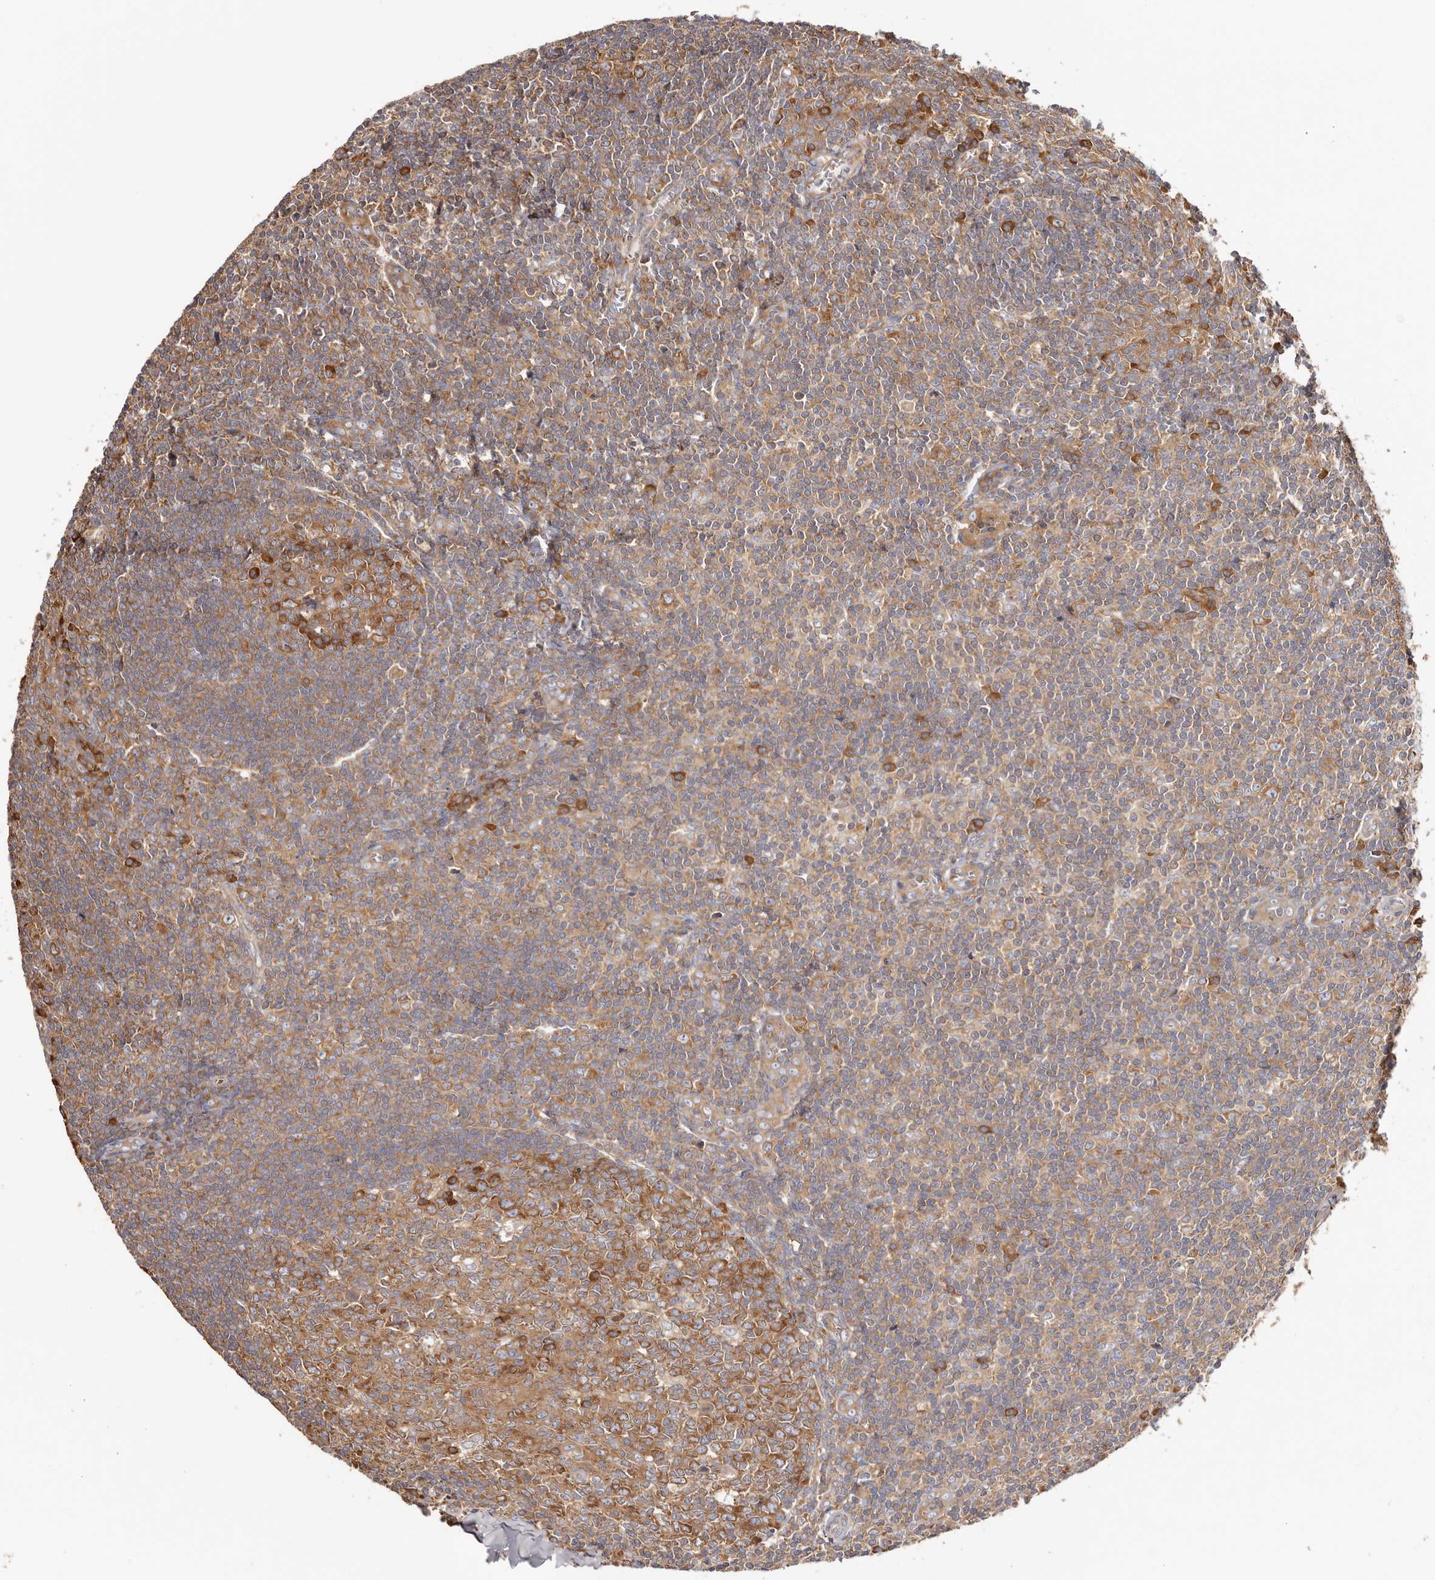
{"staining": {"intensity": "strong", "quantity": ">75%", "location": "cytoplasmic/membranous"}, "tissue": "tonsil", "cell_type": "Germinal center cells", "image_type": "normal", "snomed": [{"axis": "morphology", "description": "Normal tissue, NOS"}, {"axis": "topography", "description": "Tonsil"}], "caption": "Immunohistochemistry photomicrograph of benign human tonsil stained for a protein (brown), which shows high levels of strong cytoplasmic/membranous positivity in about >75% of germinal center cells.", "gene": "EPRS1", "patient": {"sex": "male", "age": 27}}